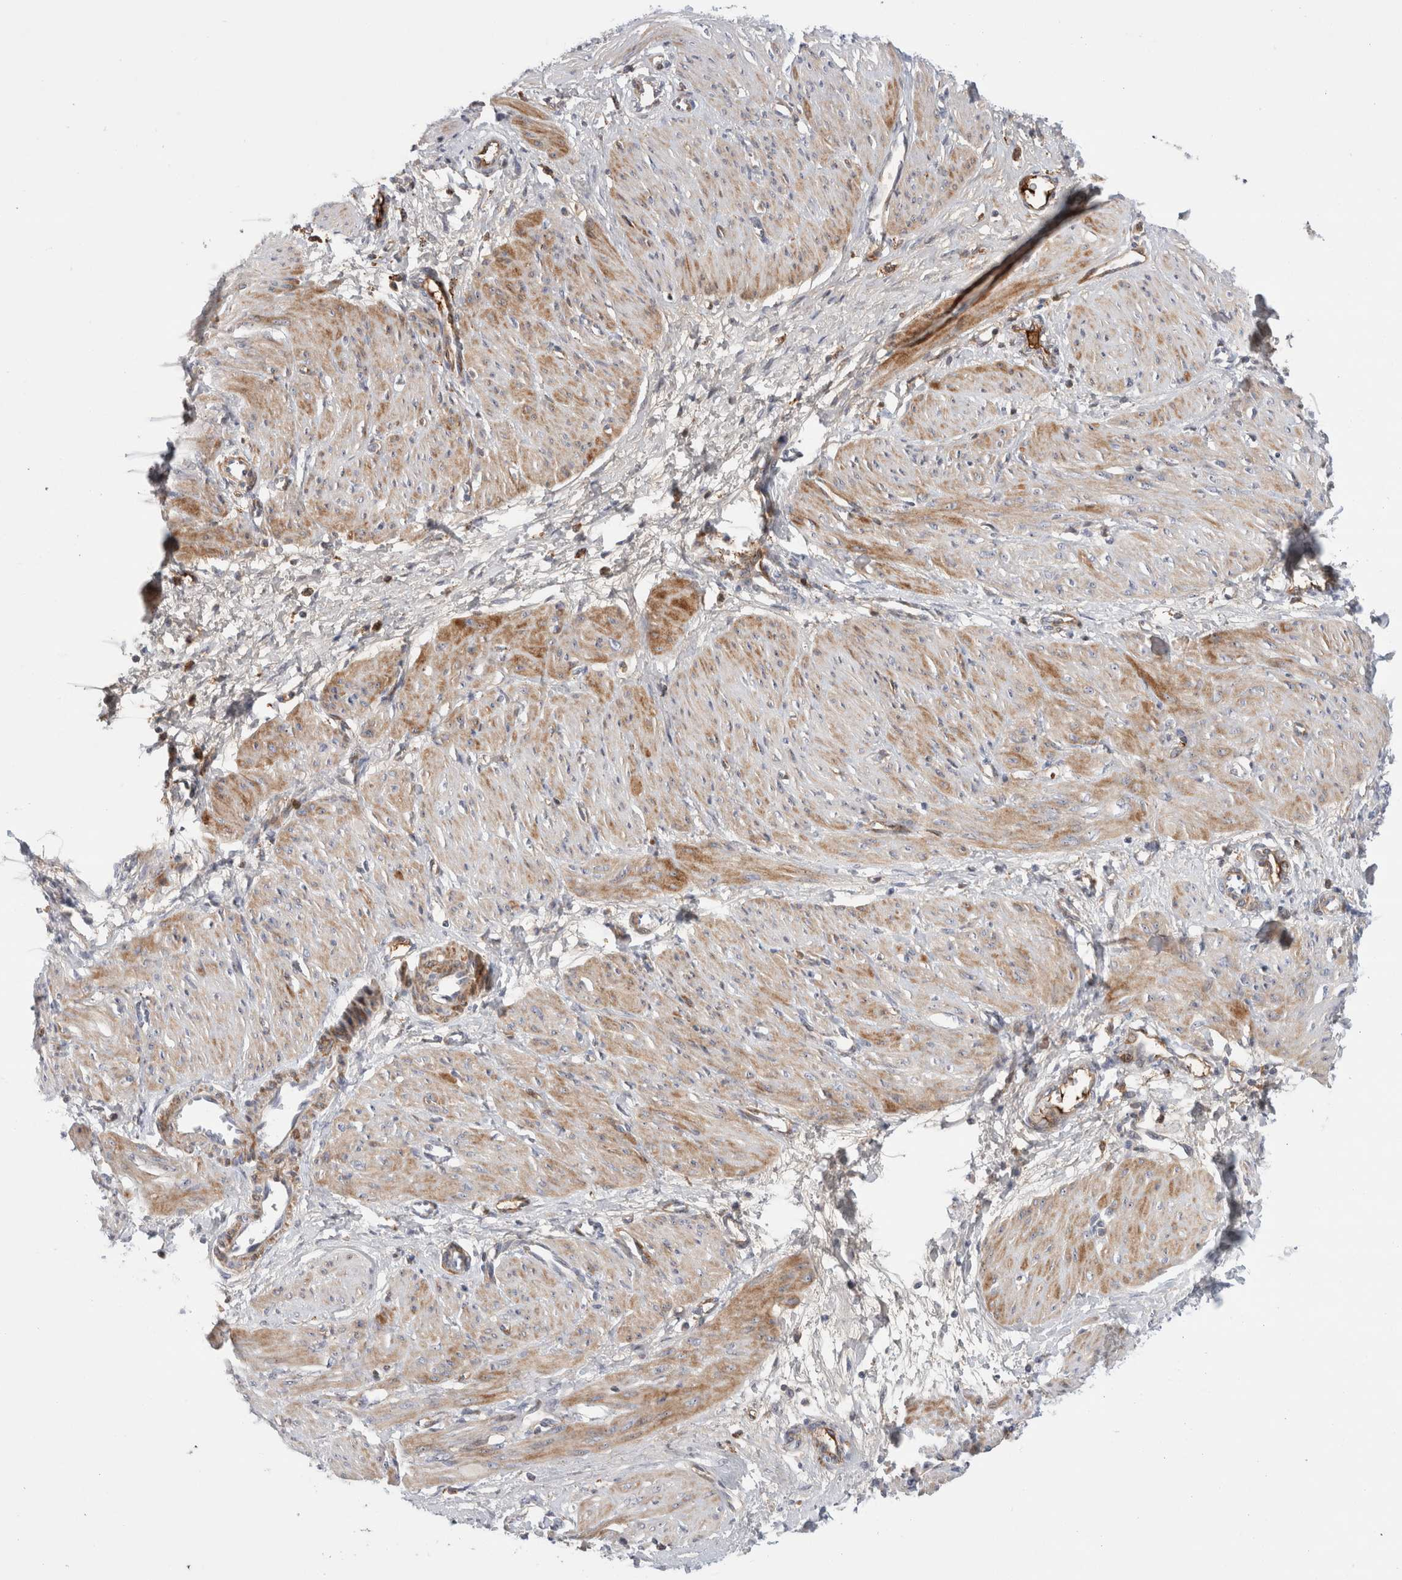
{"staining": {"intensity": "moderate", "quantity": ">75%", "location": "cytoplasmic/membranous"}, "tissue": "smooth muscle", "cell_type": "Smooth muscle cells", "image_type": "normal", "snomed": [{"axis": "morphology", "description": "Normal tissue, NOS"}, {"axis": "topography", "description": "Endometrium"}], "caption": "Smooth muscle cells display moderate cytoplasmic/membranous staining in approximately >75% of cells in normal smooth muscle.", "gene": "ECHDC2", "patient": {"sex": "female", "age": 33}}